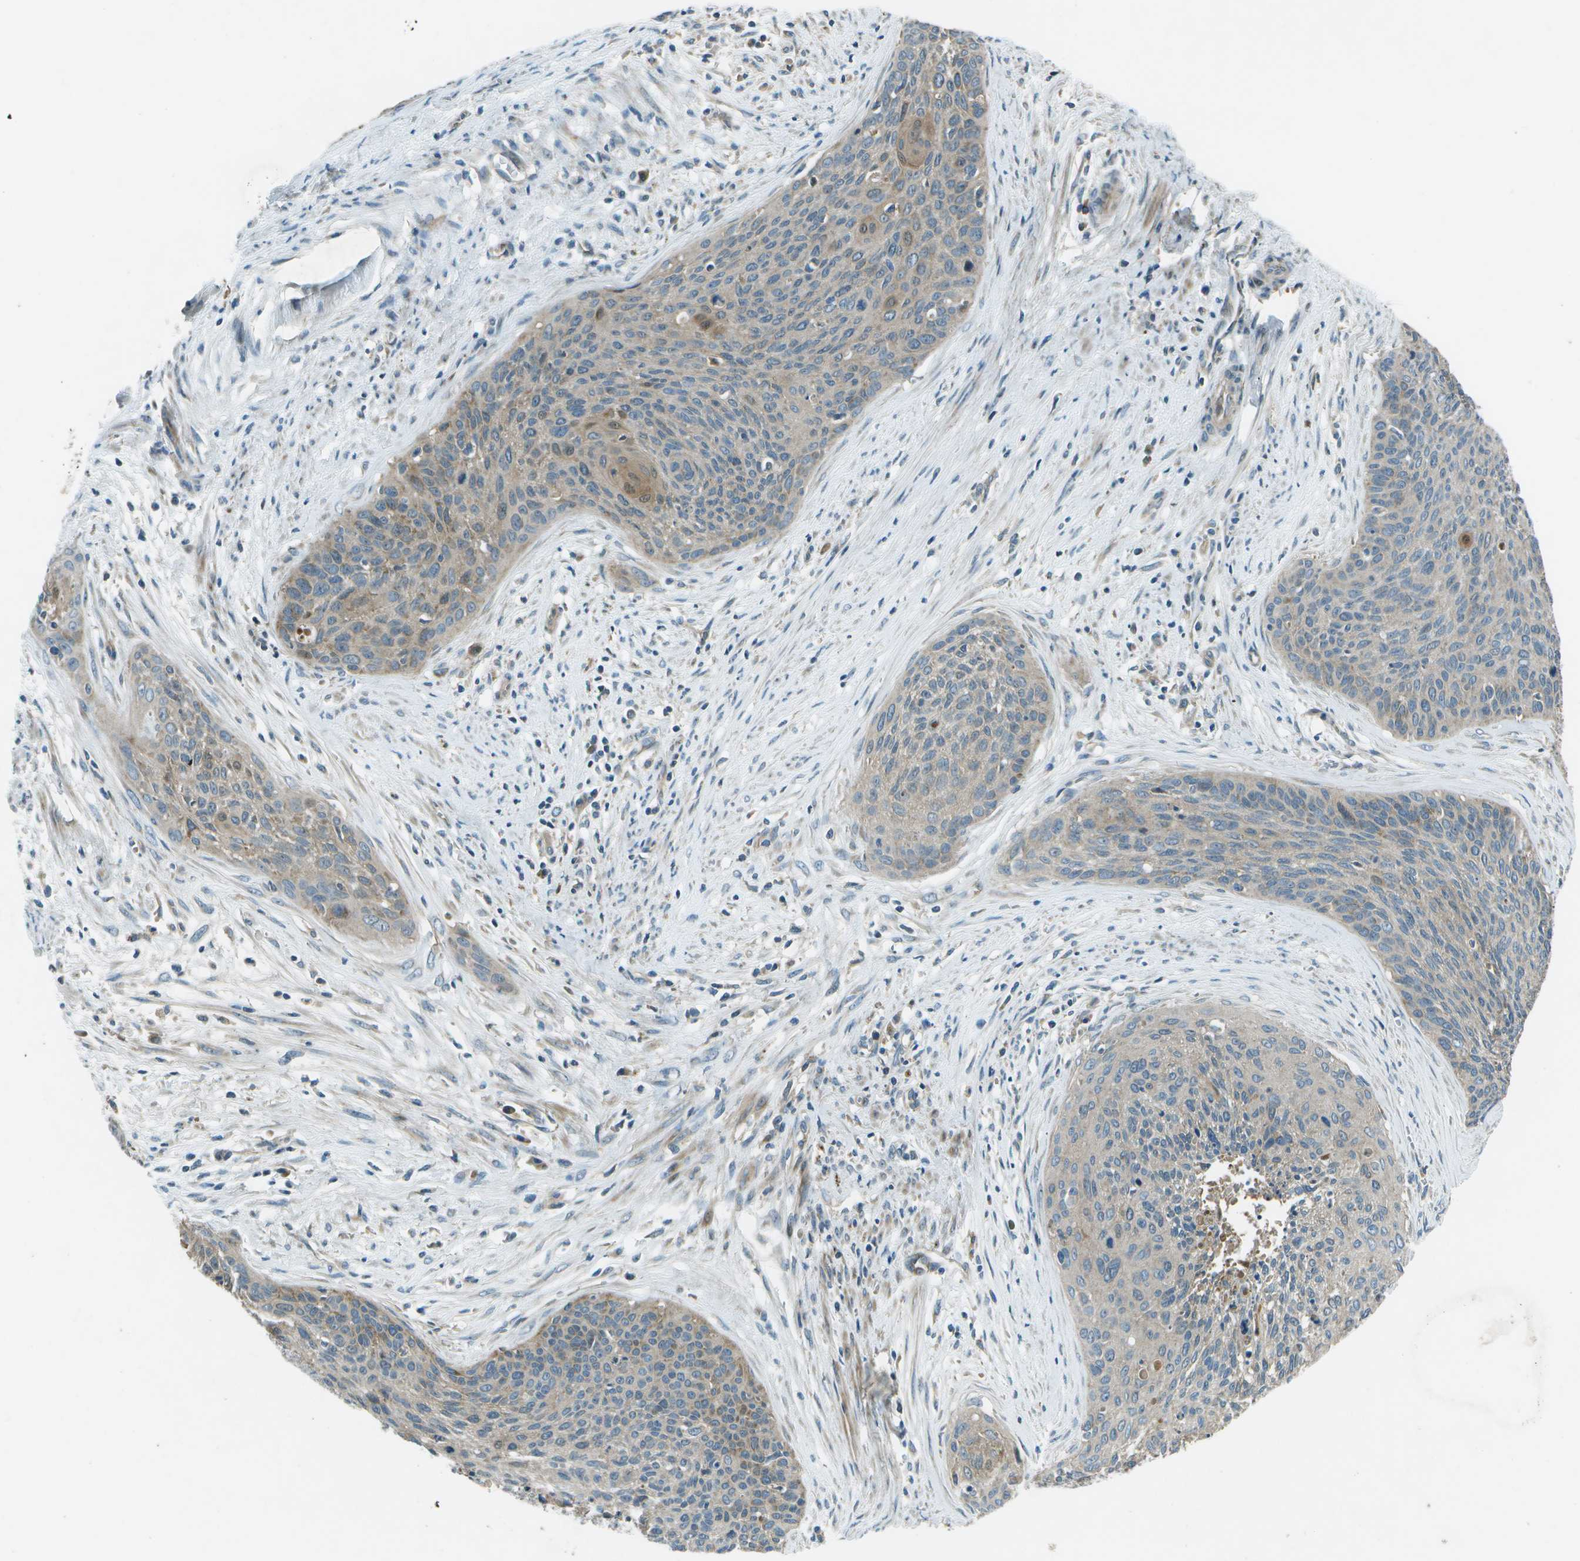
{"staining": {"intensity": "weak", "quantity": "<25%", "location": "cytoplasmic/membranous"}, "tissue": "cervical cancer", "cell_type": "Tumor cells", "image_type": "cancer", "snomed": [{"axis": "morphology", "description": "Squamous cell carcinoma, NOS"}, {"axis": "topography", "description": "Cervix"}], "caption": "Immunohistochemistry micrograph of neoplastic tissue: human cervical cancer (squamous cell carcinoma) stained with DAB reveals no significant protein expression in tumor cells. (Brightfield microscopy of DAB immunohistochemistry (IHC) at high magnification).", "gene": "PXYLP1", "patient": {"sex": "female", "age": 55}}